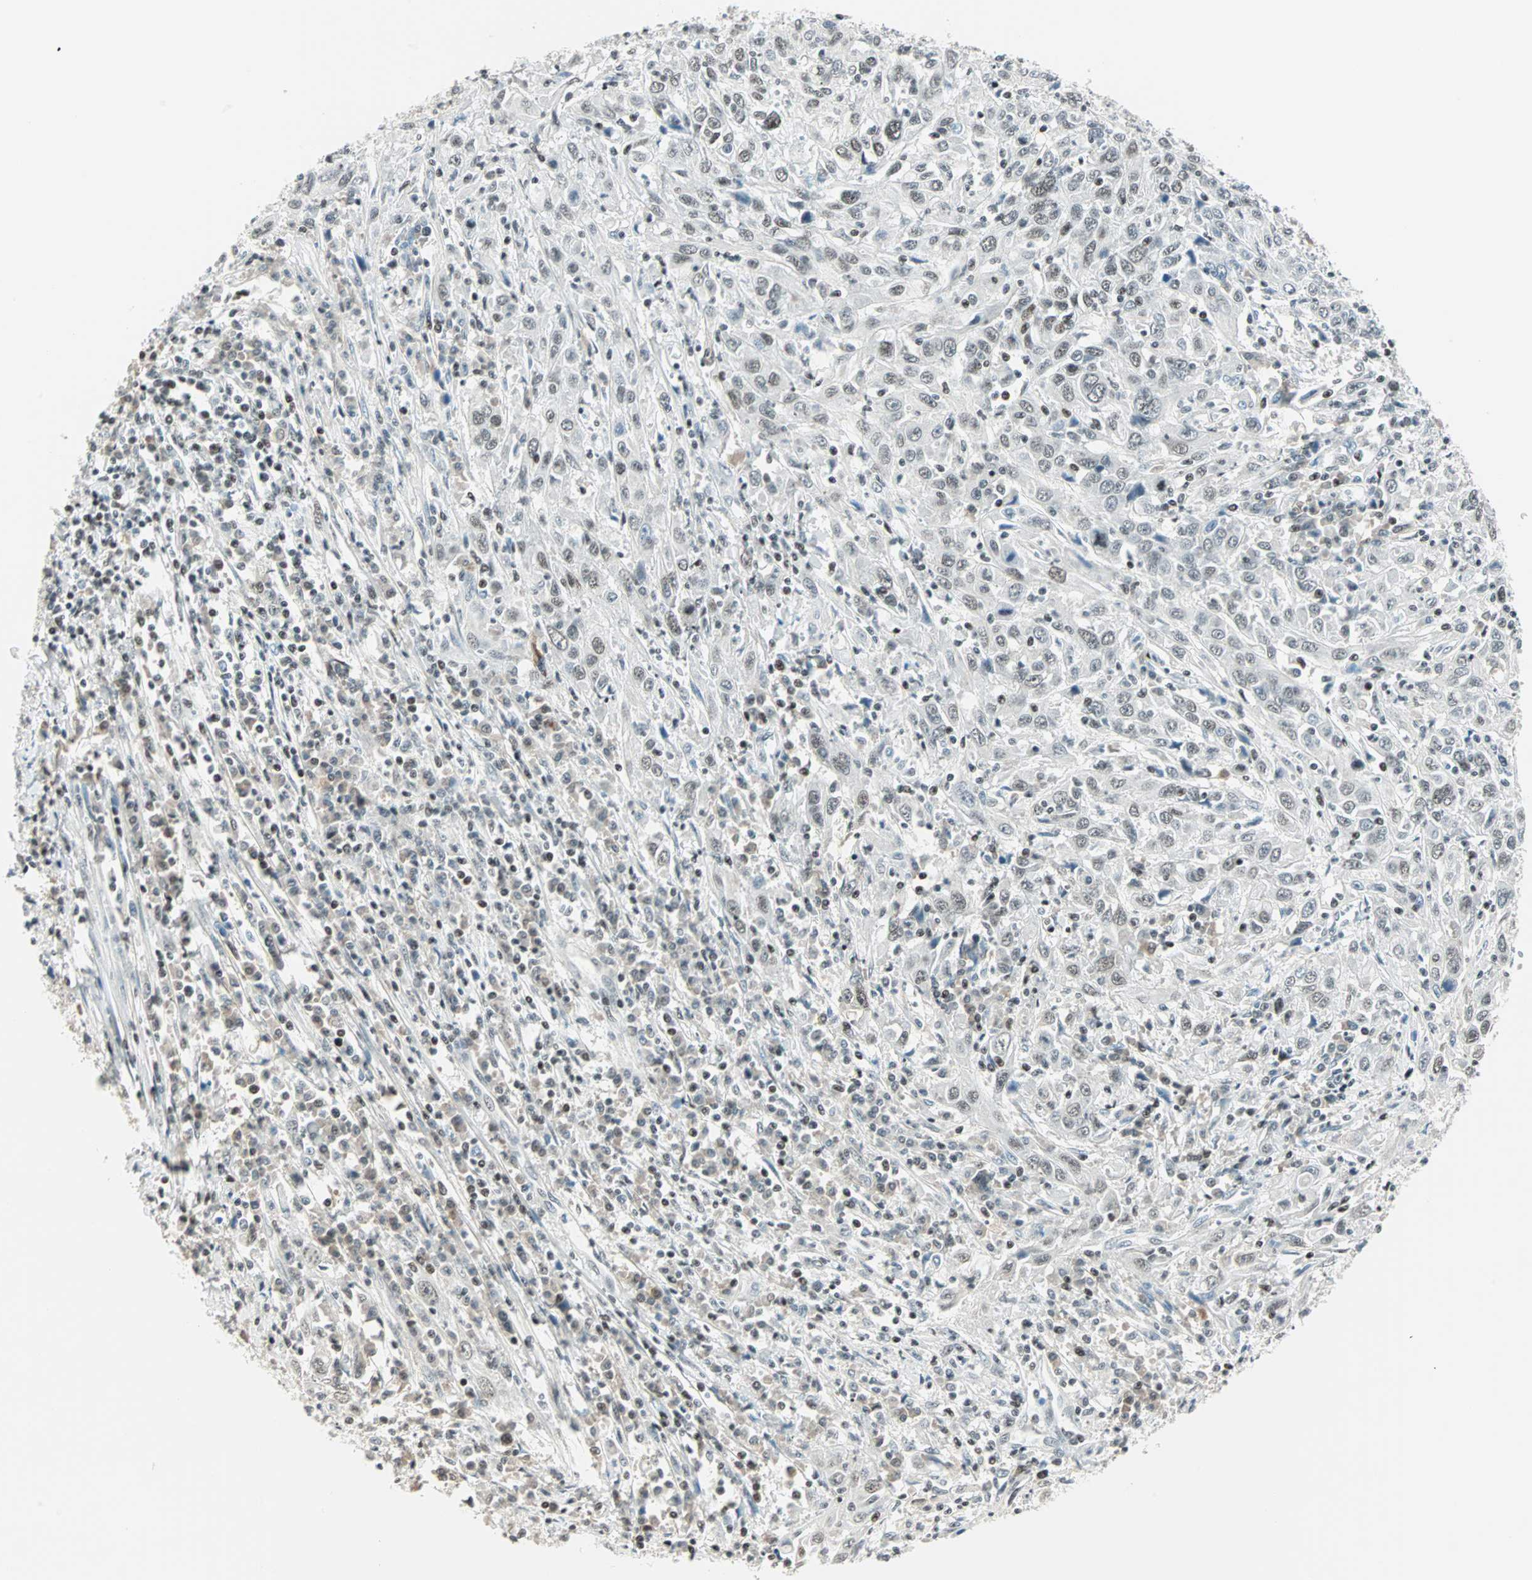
{"staining": {"intensity": "weak", "quantity": "25%-75%", "location": "nuclear"}, "tissue": "cervical cancer", "cell_type": "Tumor cells", "image_type": "cancer", "snomed": [{"axis": "morphology", "description": "Squamous cell carcinoma, NOS"}, {"axis": "topography", "description": "Cervix"}], "caption": "Immunohistochemical staining of cervical squamous cell carcinoma exhibits low levels of weak nuclear positivity in about 25%-75% of tumor cells. The protein of interest is shown in brown color, while the nuclei are stained blue.", "gene": "SIN3A", "patient": {"sex": "female", "age": 46}}